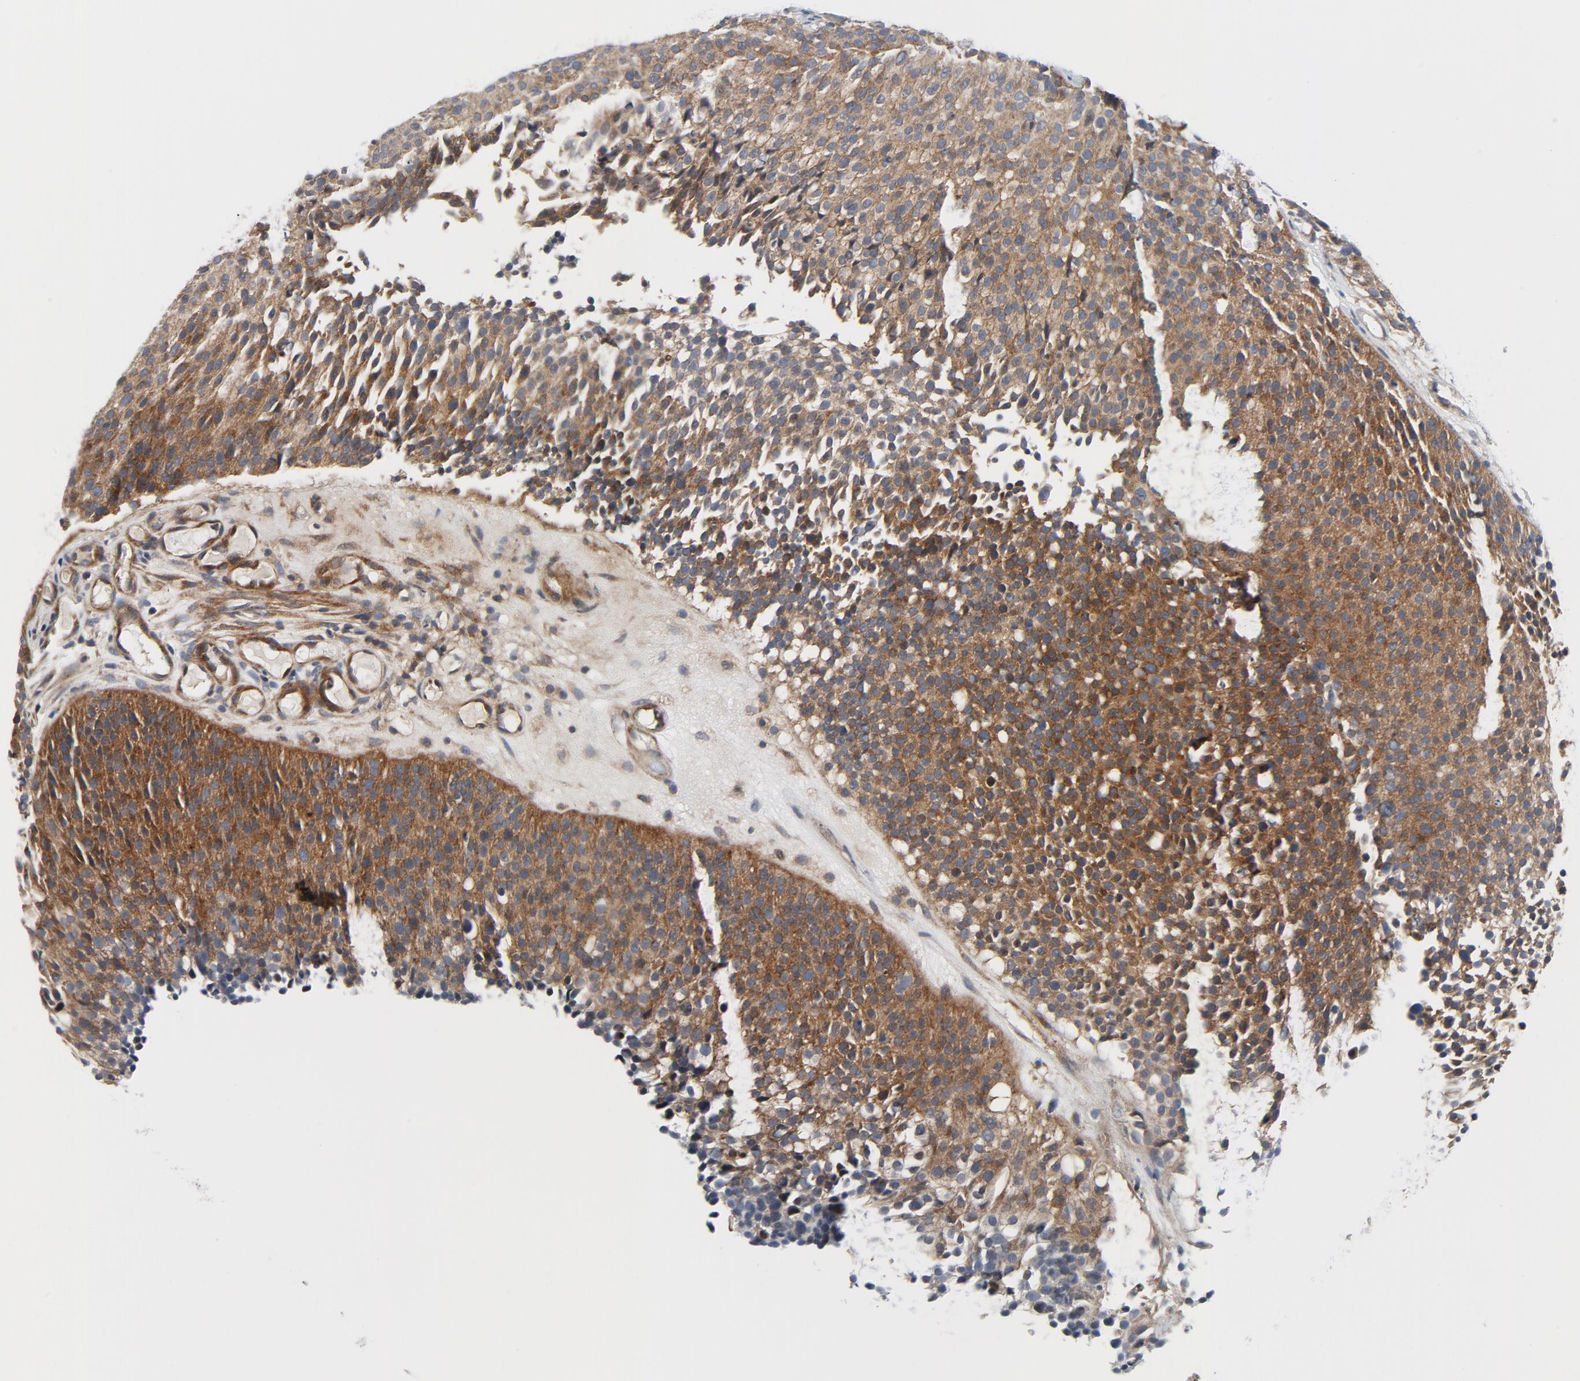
{"staining": {"intensity": "moderate", "quantity": ">75%", "location": "cytoplasmic/membranous"}, "tissue": "urothelial cancer", "cell_type": "Tumor cells", "image_type": "cancer", "snomed": [{"axis": "morphology", "description": "Urothelial carcinoma, Low grade"}, {"axis": "topography", "description": "Urinary bladder"}], "caption": "Human low-grade urothelial carcinoma stained for a protein (brown) demonstrates moderate cytoplasmic/membranous positive staining in approximately >75% of tumor cells.", "gene": "TSG101", "patient": {"sex": "male", "age": 85}}